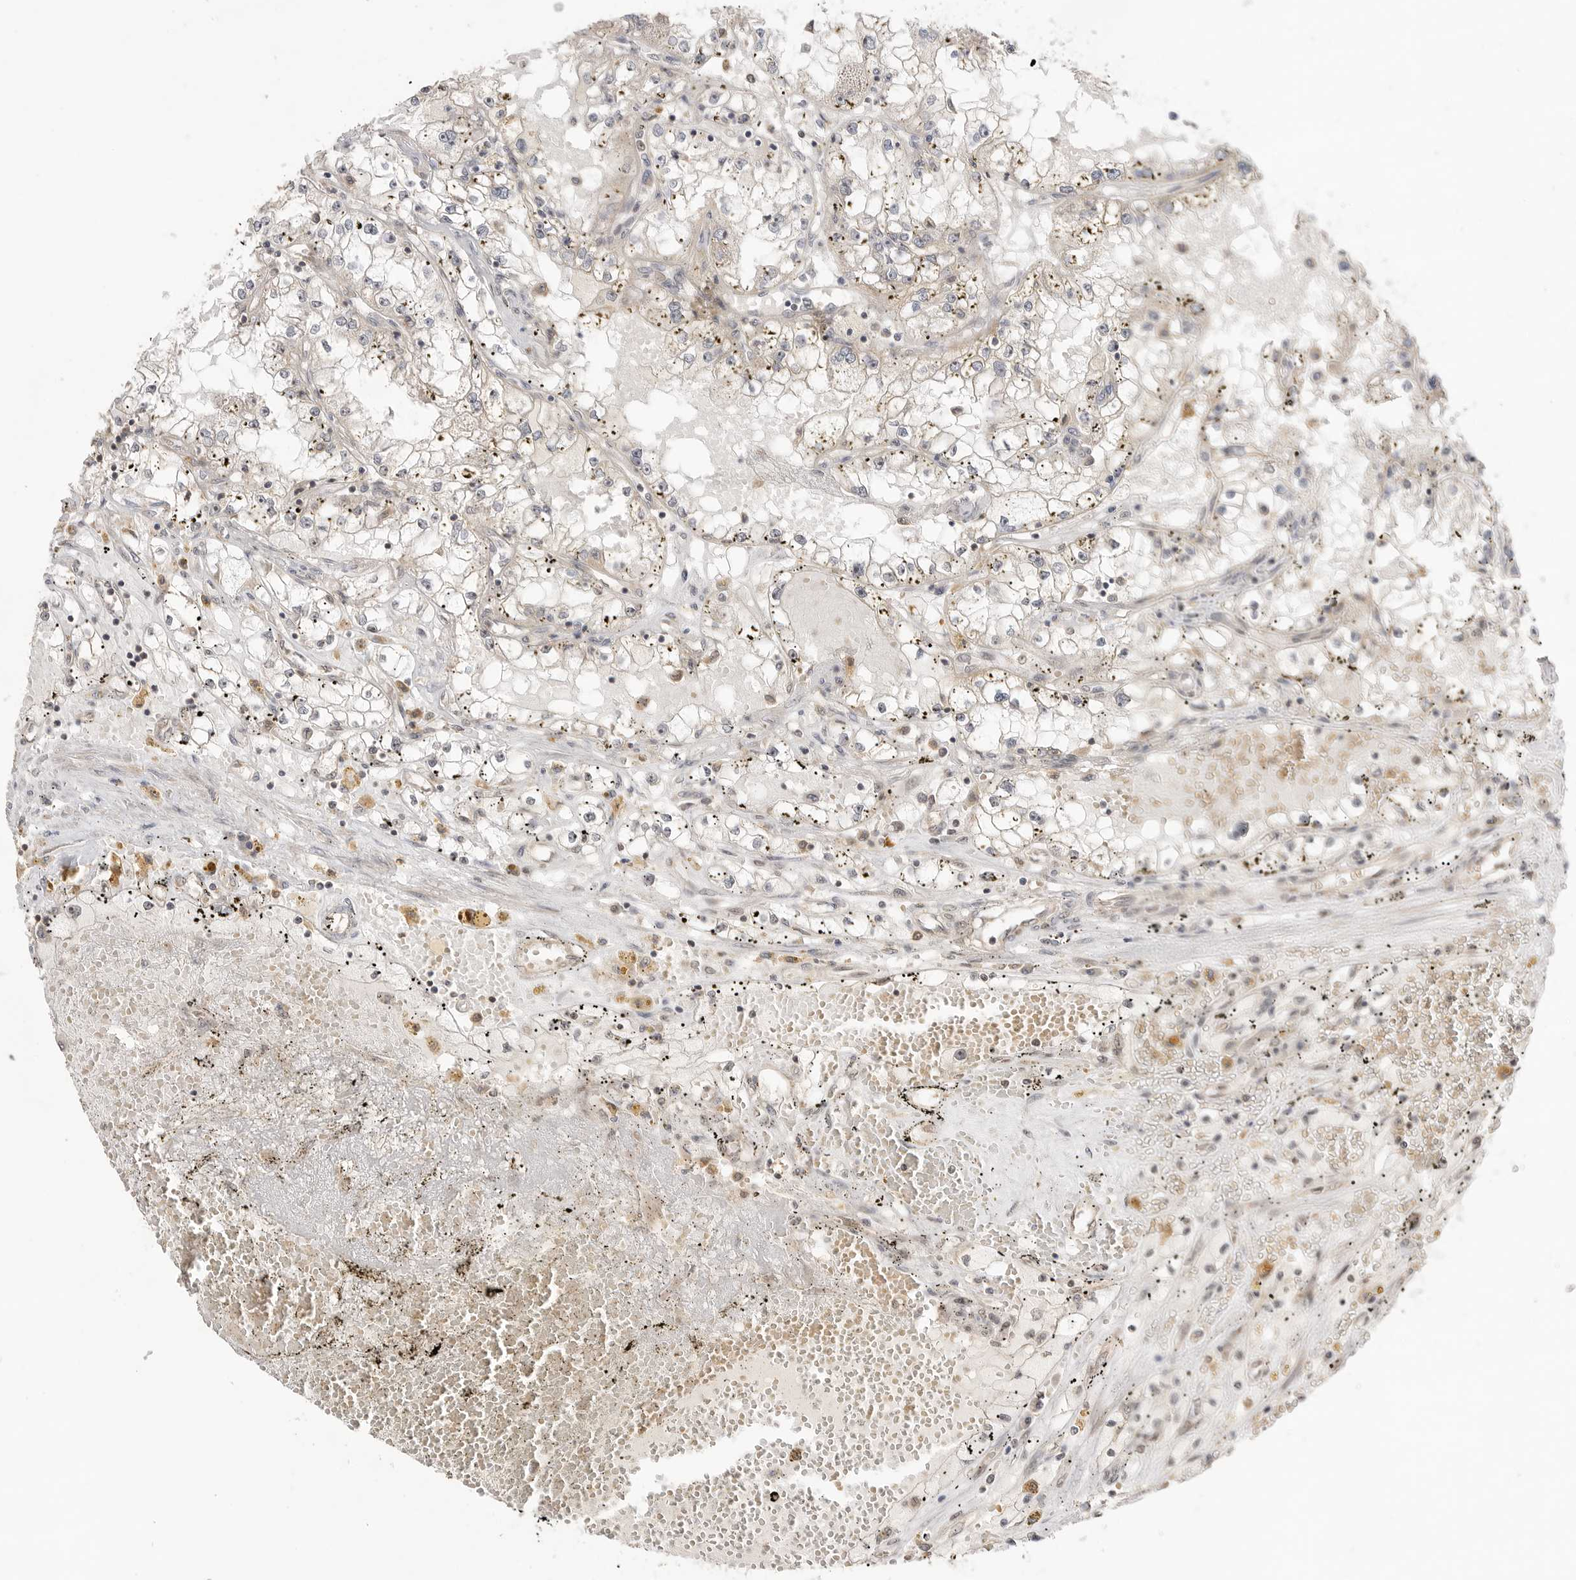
{"staining": {"intensity": "negative", "quantity": "none", "location": "none"}, "tissue": "renal cancer", "cell_type": "Tumor cells", "image_type": "cancer", "snomed": [{"axis": "morphology", "description": "Adenocarcinoma, NOS"}, {"axis": "topography", "description": "Kidney"}], "caption": "The histopathology image shows no significant expression in tumor cells of adenocarcinoma (renal). The staining was performed using DAB to visualize the protein expression in brown, while the nuclei were stained in blue with hematoxylin (Magnification: 20x).", "gene": "ALKAL1", "patient": {"sex": "male", "age": 56}}